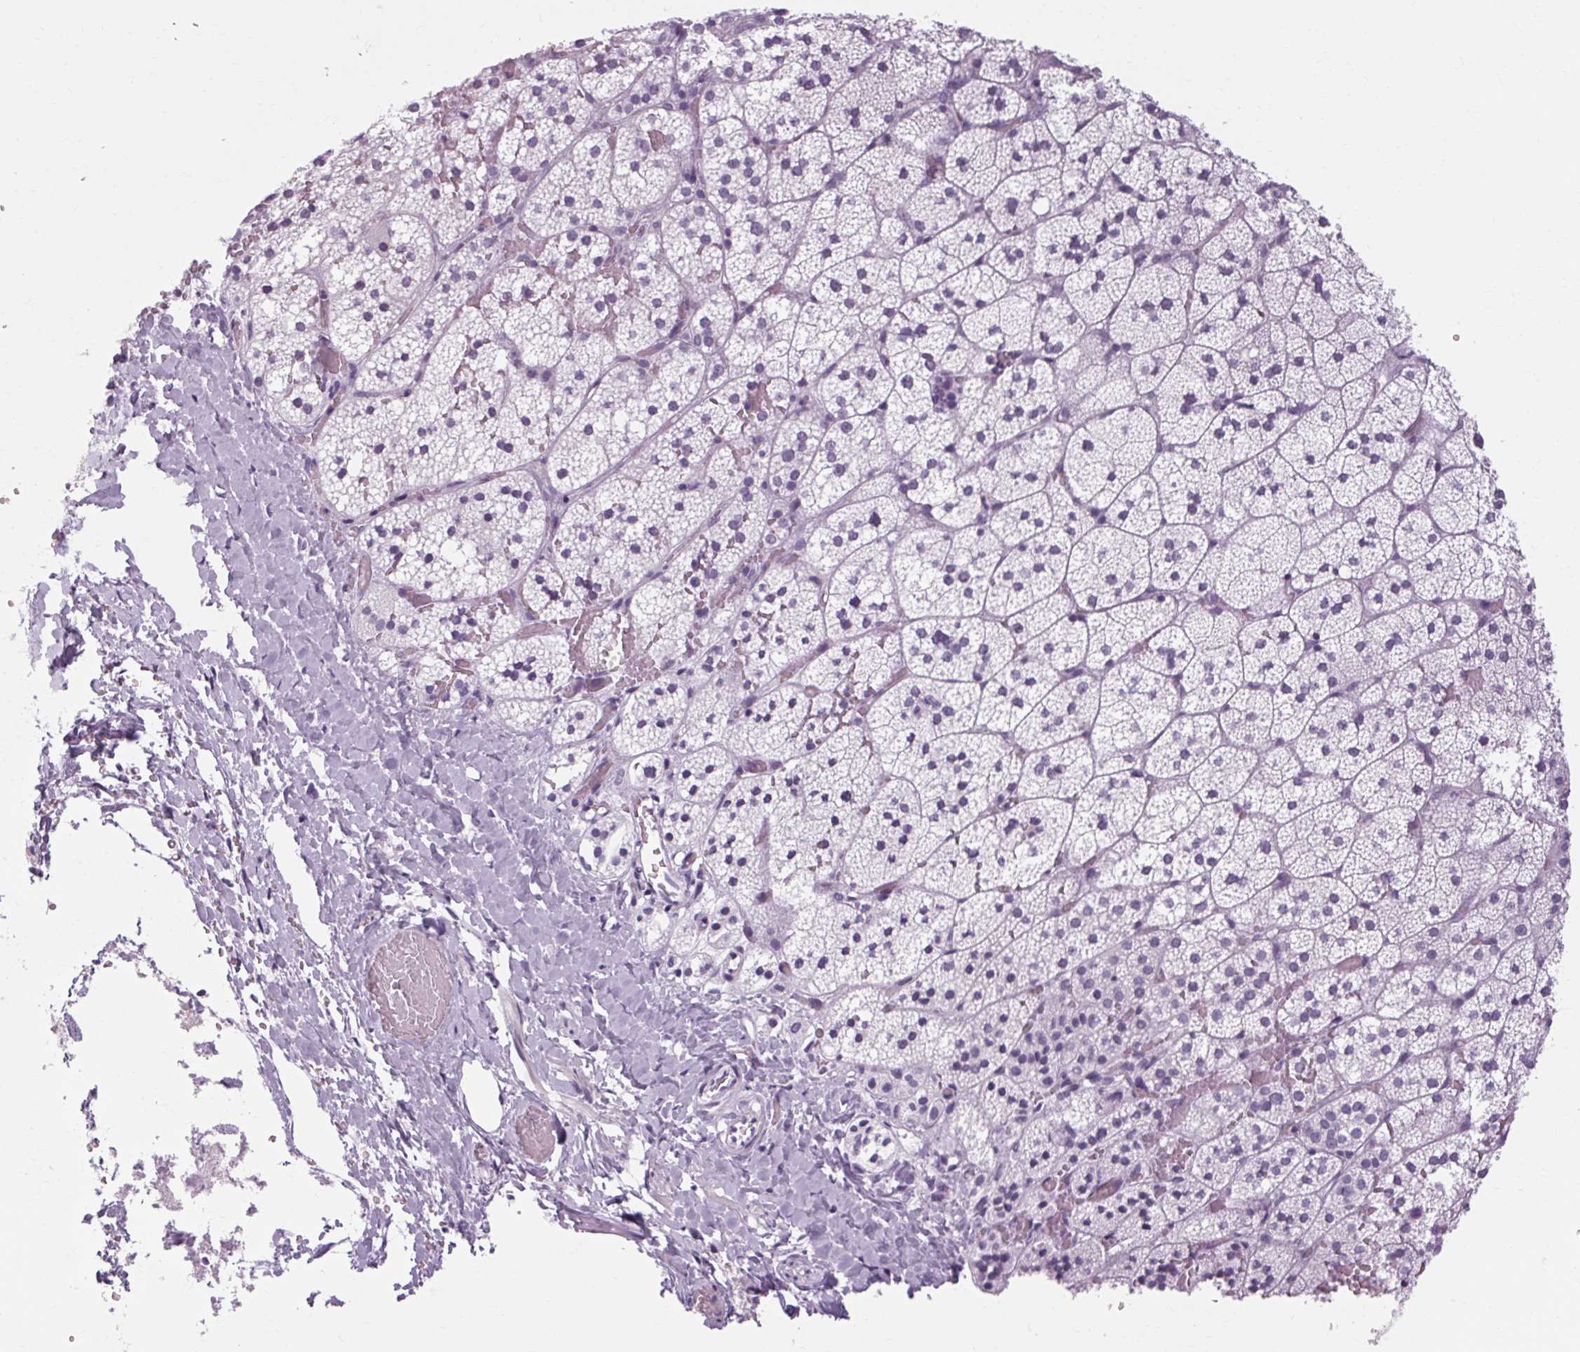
{"staining": {"intensity": "negative", "quantity": "none", "location": "none"}, "tissue": "adrenal gland", "cell_type": "Glandular cells", "image_type": "normal", "snomed": [{"axis": "morphology", "description": "Normal tissue, NOS"}, {"axis": "topography", "description": "Adrenal gland"}], "caption": "IHC of benign human adrenal gland displays no staining in glandular cells.", "gene": "POMC", "patient": {"sex": "male", "age": 53}}